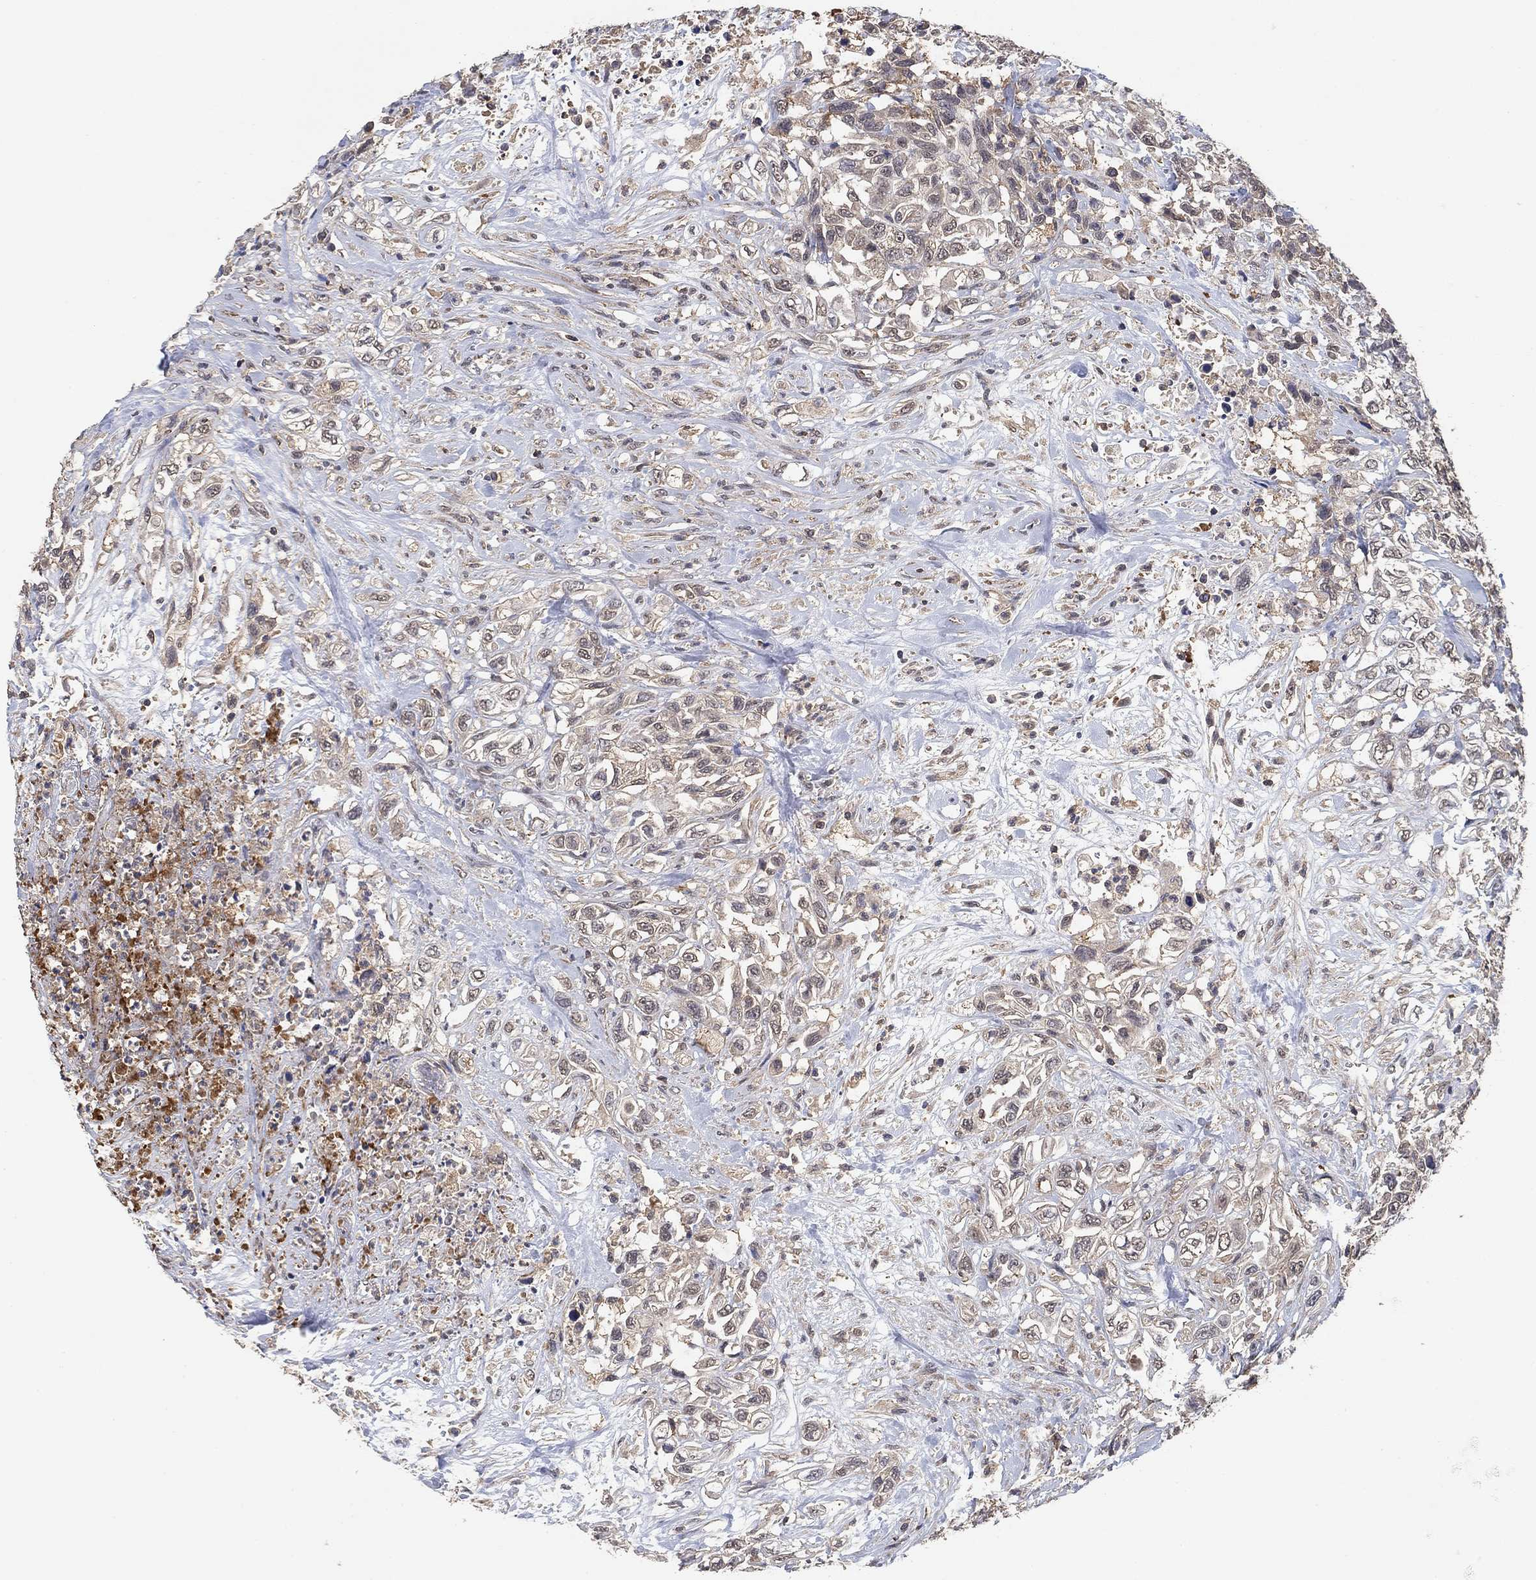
{"staining": {"intensity": "negative", "quantity": "none", "location": "none"}, "tissue": "urothelial cancer", "cell_type": "Tumor cells", "image_type": "cancer", "snomed": [{"axis": "morphology", "description": "Urothelial carcinoma, High grade"}, {"axis": "topography", "description": "Urinary bladder"}], "caption": "Urothelial cancer stained for a protein using immunohistochemistry demonstrates no positivity tumor cells.", "gene": "CCDC43", "patient": {"sex": "female", "age": 56}}